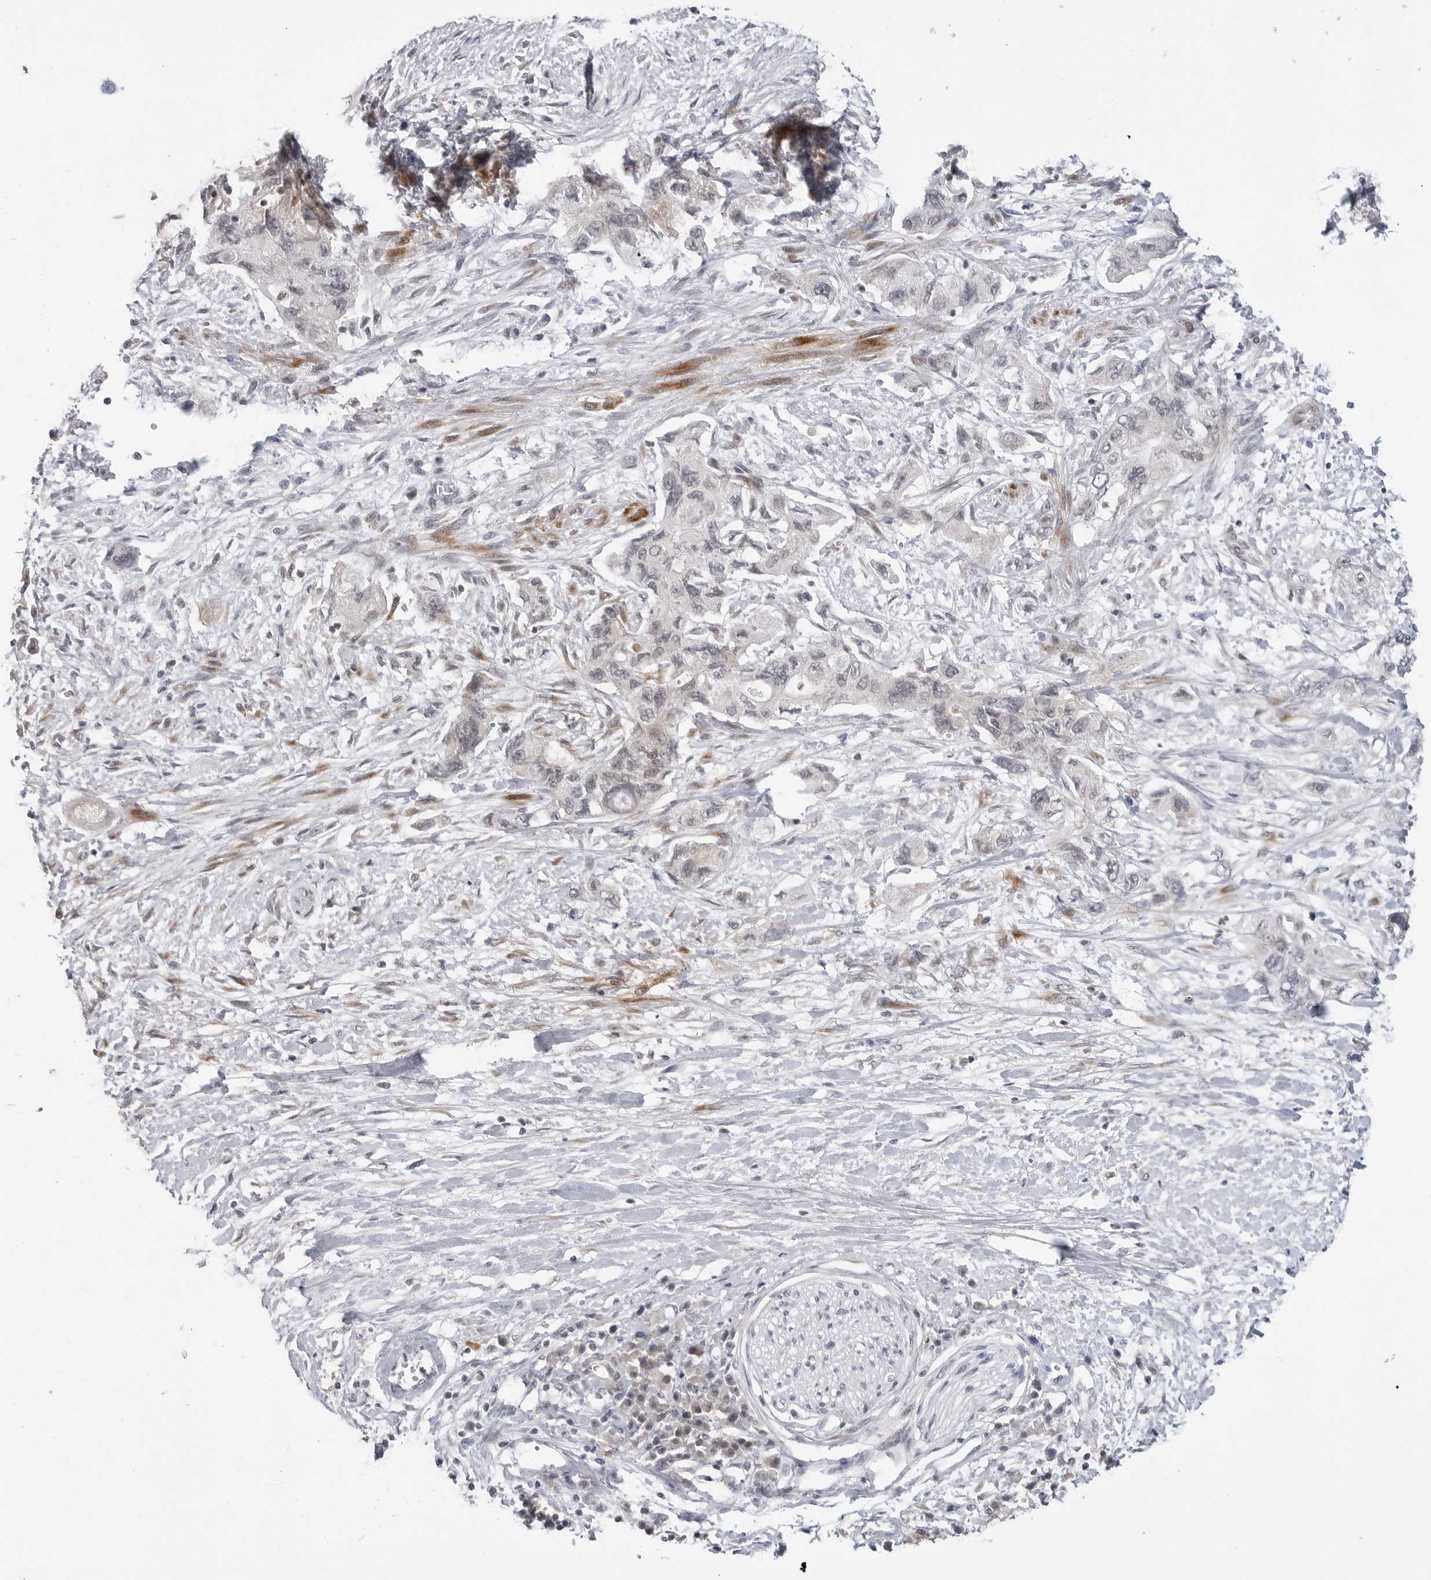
{"staining": {"intensity": "negative", "quantity": "none", "location": "none"}, "tissue": "pancreatic cancer", "cell_type": "Tumor cells", "image_type": "cancer", "snomed": [{"axis": "morphology", "description": "Adenocarcinoma, NOS"}, {"axis": "topography", "description": "Pancreas"}], "caption": "IHC histopathology image of human pancreatic adenocarcinoma stained for a protein (brown), which shows no positivity in tumor cells.", "gene": "ADAMTS5", "patient": {"sex": "female", "age": 73}}